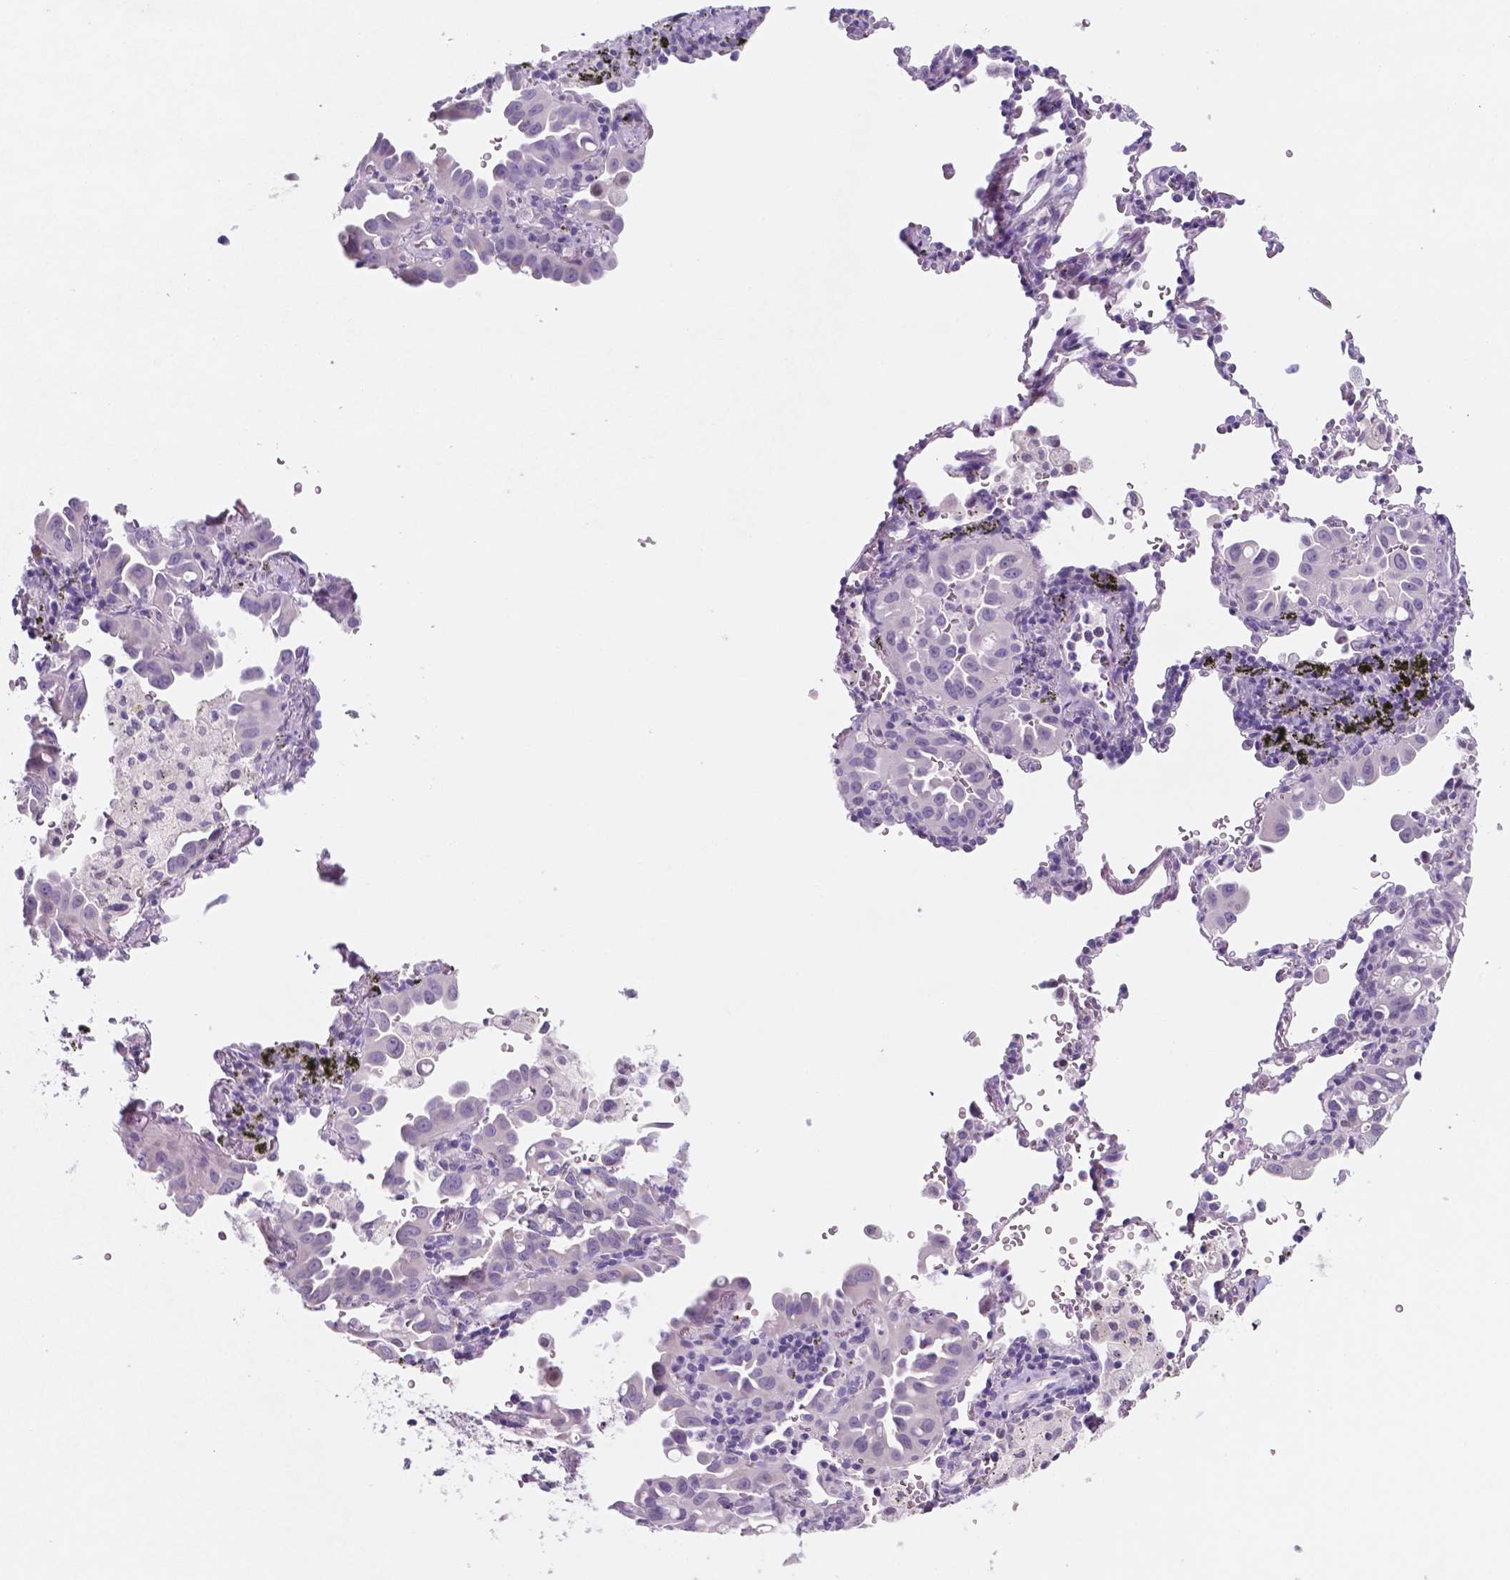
{"staining": {"intensity": "negative", "quantity": "none", "location": "none"}, "tissue": "lung cancer", "cell_type": "Tumor cells", "image_type": "cancer", "snomed": [{"axis": "morphology", "description": "Adenocarcinoma, NOS"}, {"axis": "topography", "description": "Lung"}], "caption": "Lung cancer (adenocarcinoma) was stained to show a protein in brown. There is no significant expression in tumor cells.", "gene": "EBLN2", "patient": {"sex": "male", "age": 68}}